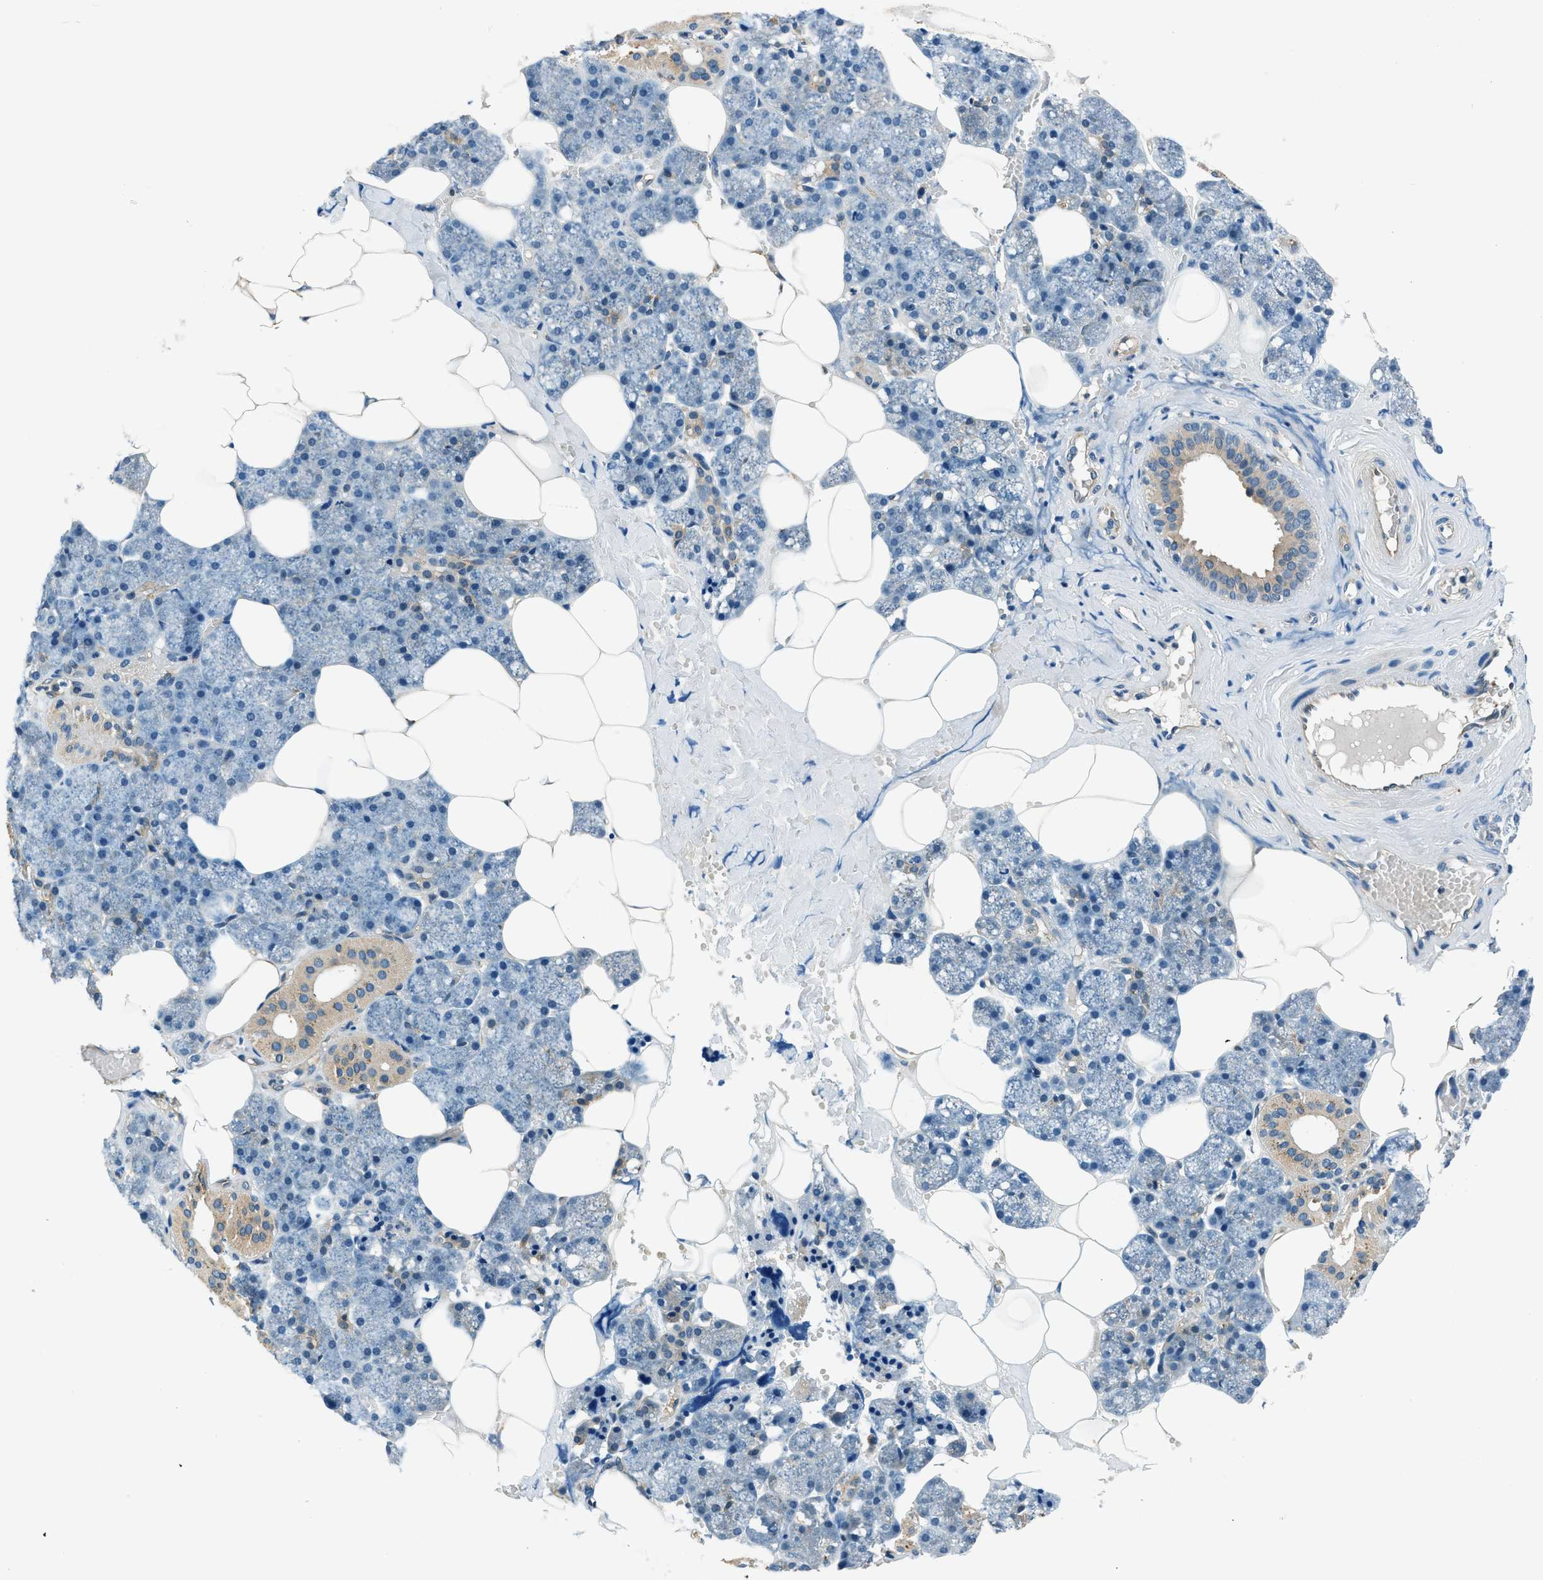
{"staining": {"intensity": "moderate", "quantity": "25%-75%", "location": "cytoplasmic/membranous"}, "tissue": "salivary gland", "cell_type": "Glandular cells", "image_type": "normal", "snomed": [{"axis": "morphology", "description": "Normal tissue, NOS"}, {"axis": "topography", "description": "Salivary gland"}], "caption": "The histopathology image demonstrates staining of benign salivary gland, revealing moderate cytoplasmic/membranous protein positivity (brown color) within glandular cells.", "gene": "SLC19A2", "patient": {"sex": "male", "age": 62}}